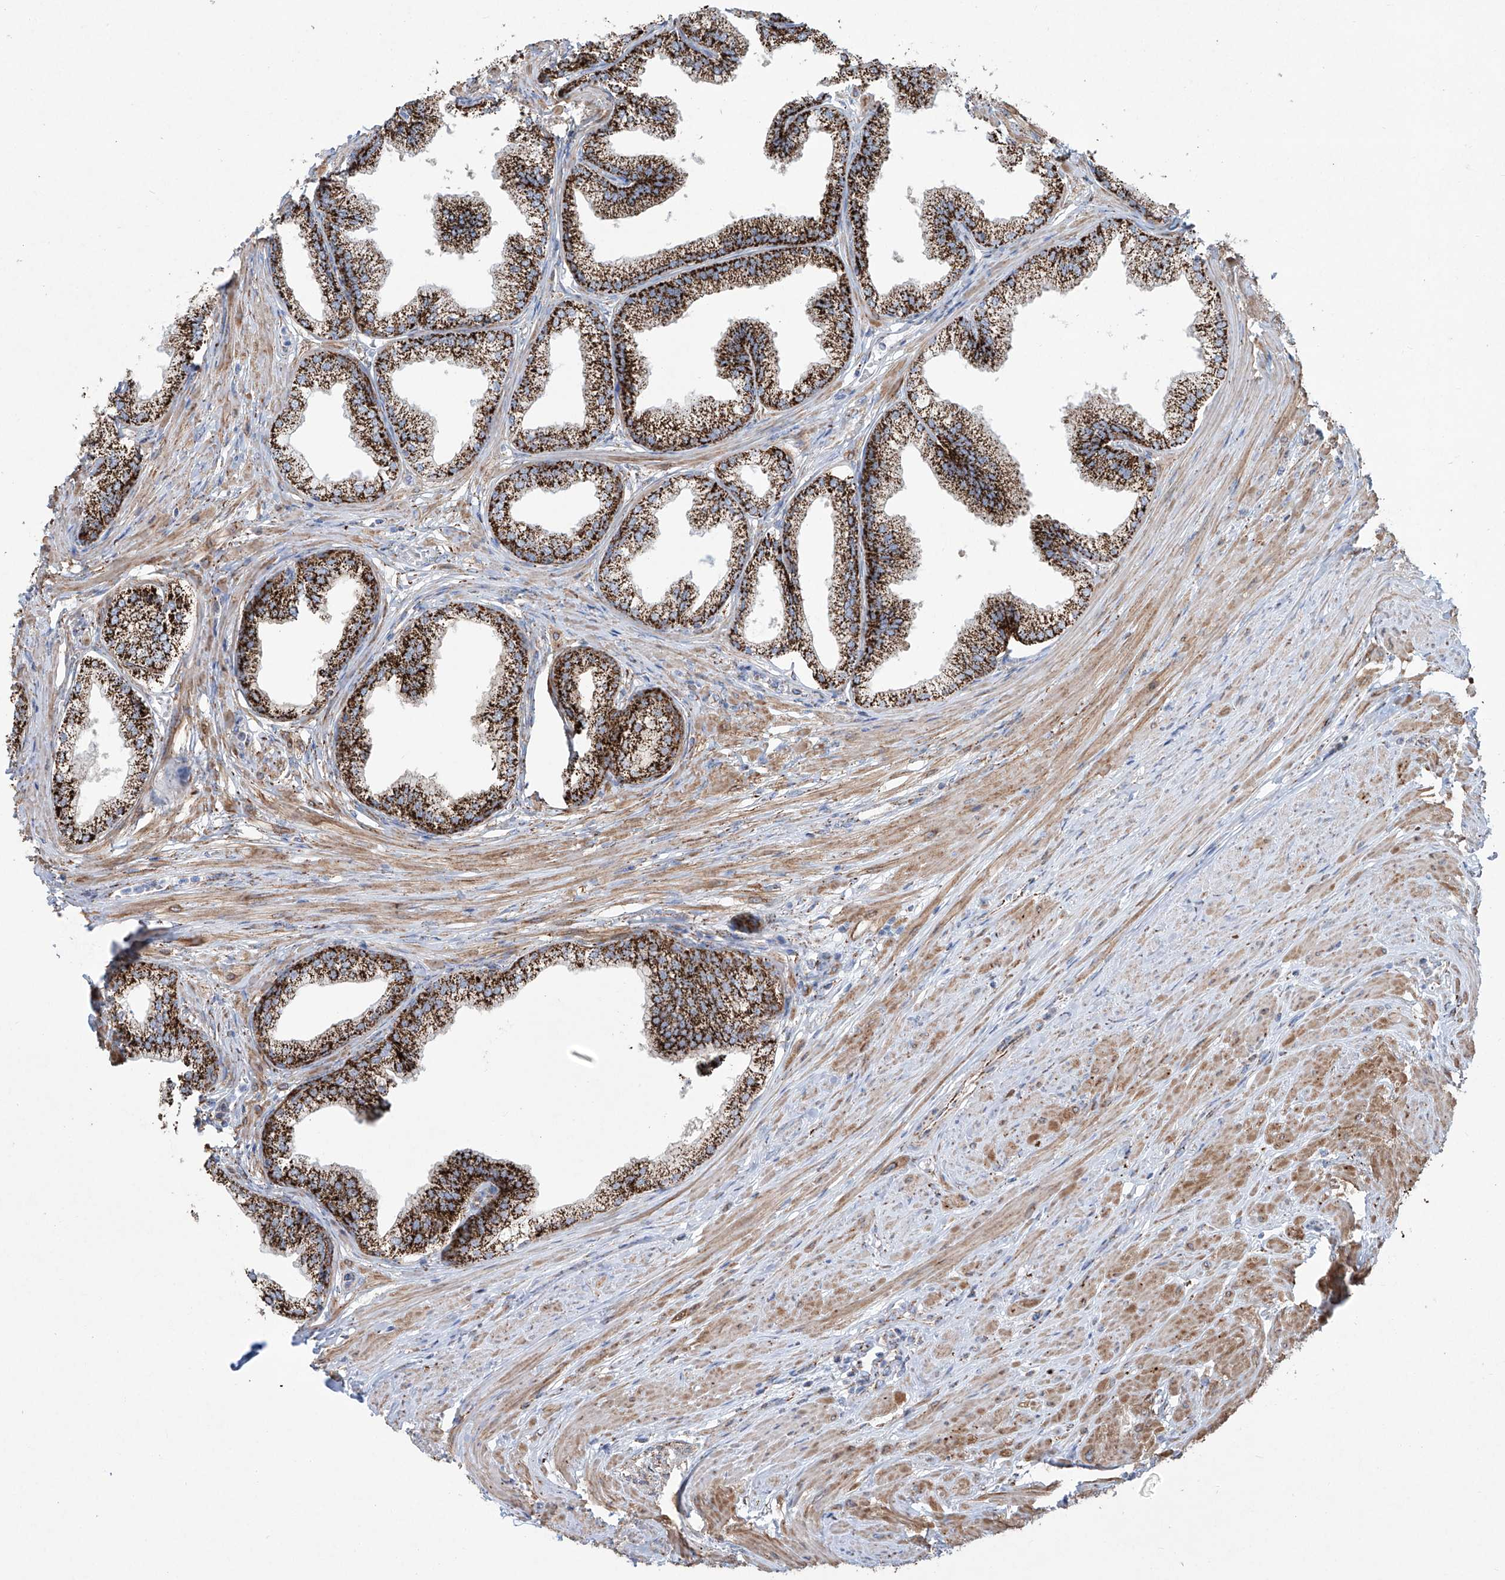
{"staining": {"intensity": "strong", "quantity": ">75%", "location": "cytoplasmic/membranous"}, "tissue": "prostate", "cell_type": "Glandular cells", "image_type": "normal", "snomed": [{"axis": "morphology", "description": "Normal tissue, NOS"}, {"axis": "morphology", "description": "Urothelial carcinoma, Low grade"}, {"axis": "topography", "description": "Urinary bladder"}, {"axis": "topography", "description": "Prostate"}], "caption": "Strong cytoplasmic/membranous protein staining is present in about >75% of glandular cells in prostate.", "gene": "ALDH6A1", "patient": {"sex": "male", "age": 60}}